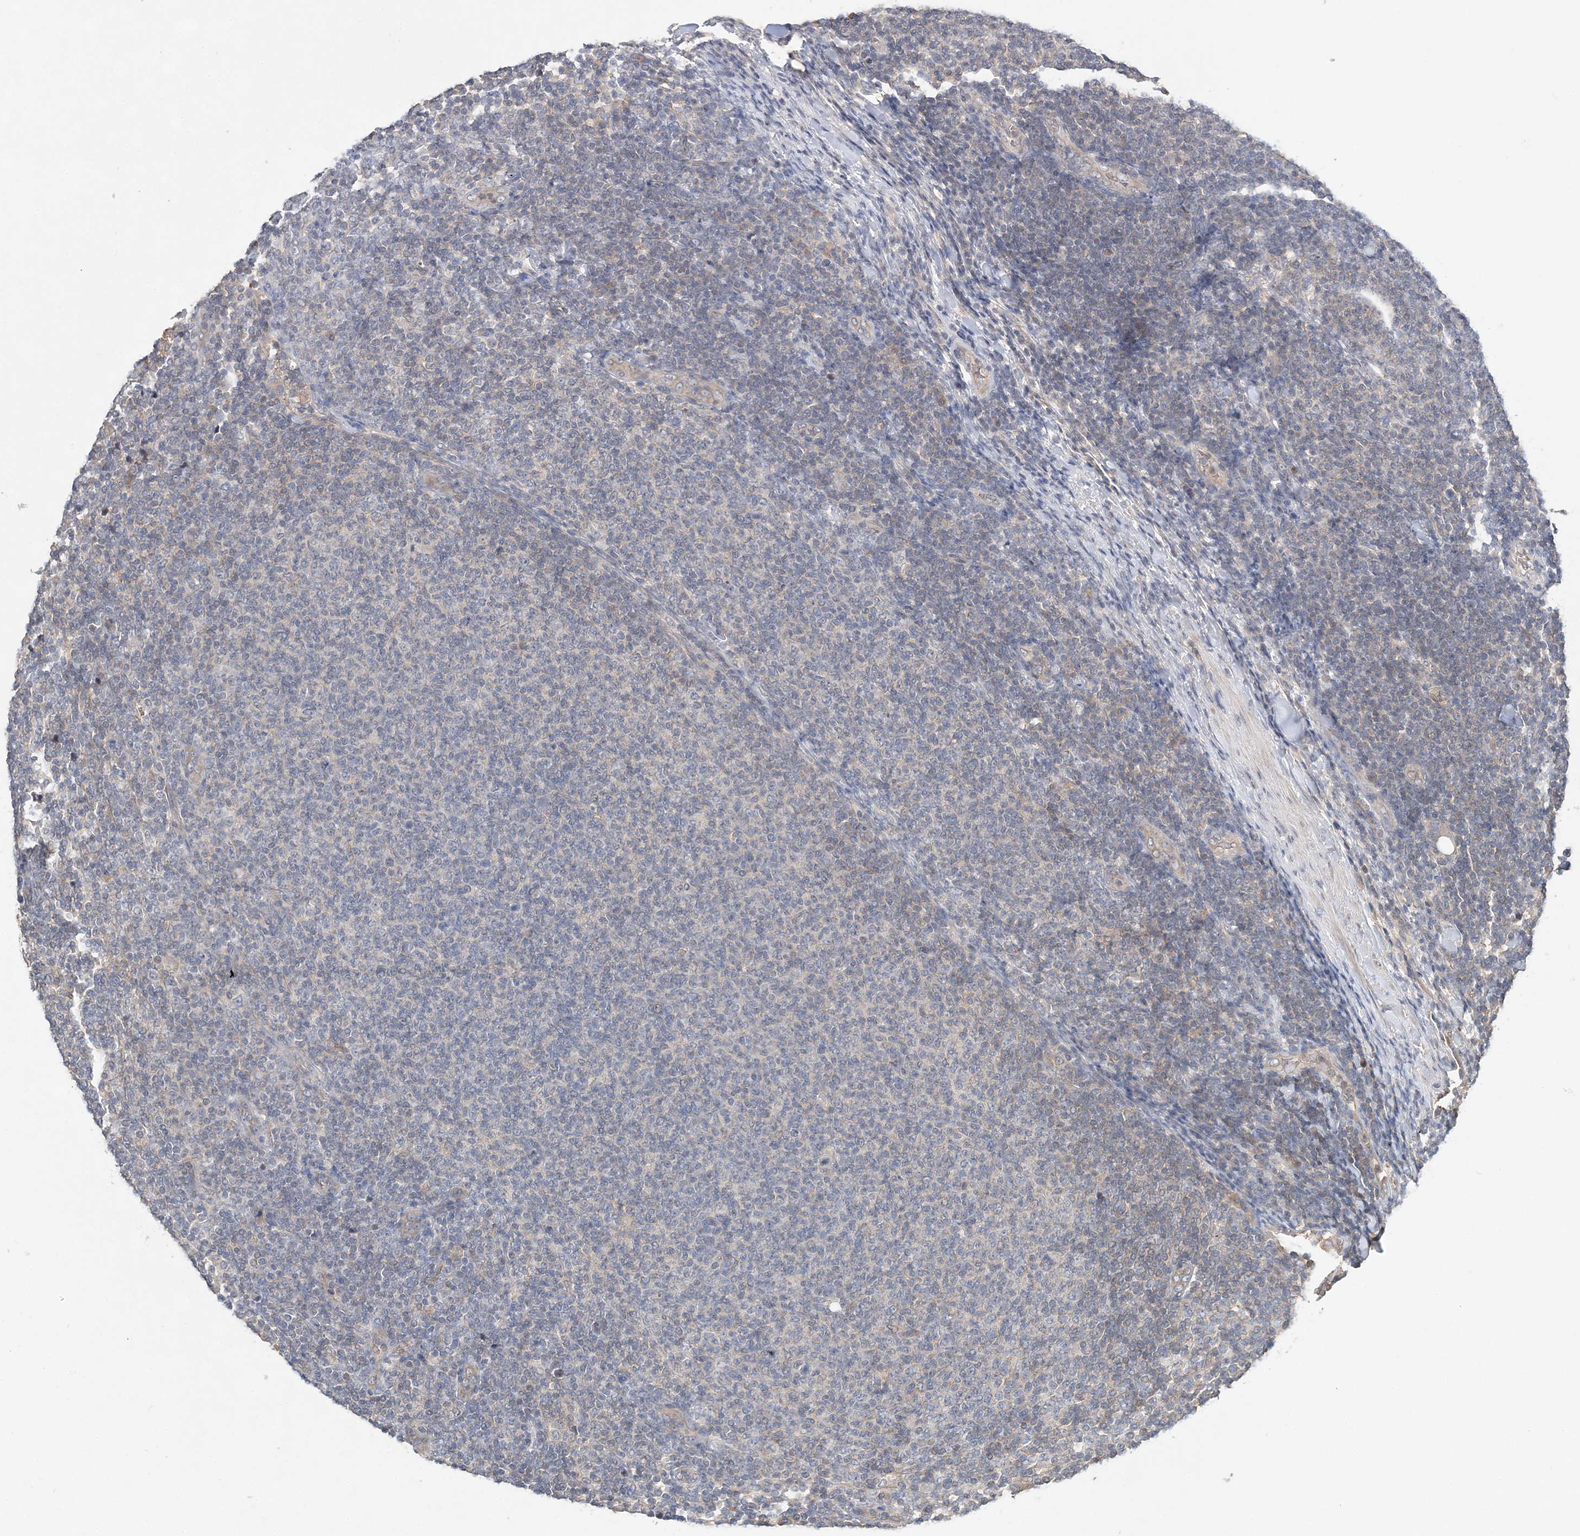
{"staining": {"intensity": "negative", "quantity": "none", "location": "none"}, "tissue": "lymphoma", "cell_type": "Tumor cells", "image_type": "cancer", "snomed": [{"axis": "morphology", "description": "Malignant lymphoma, non-Hodgkin's type, Low grade"}, {"axis": "topography", "description": "Lymph node"}], "caption": "Tumor cells are negative for protein expression in human malignant lymphoma, non-Hodgkin's type (low-grade).", "gene": "SYCP3", "patient": {"sex": "male", "age": 66}}